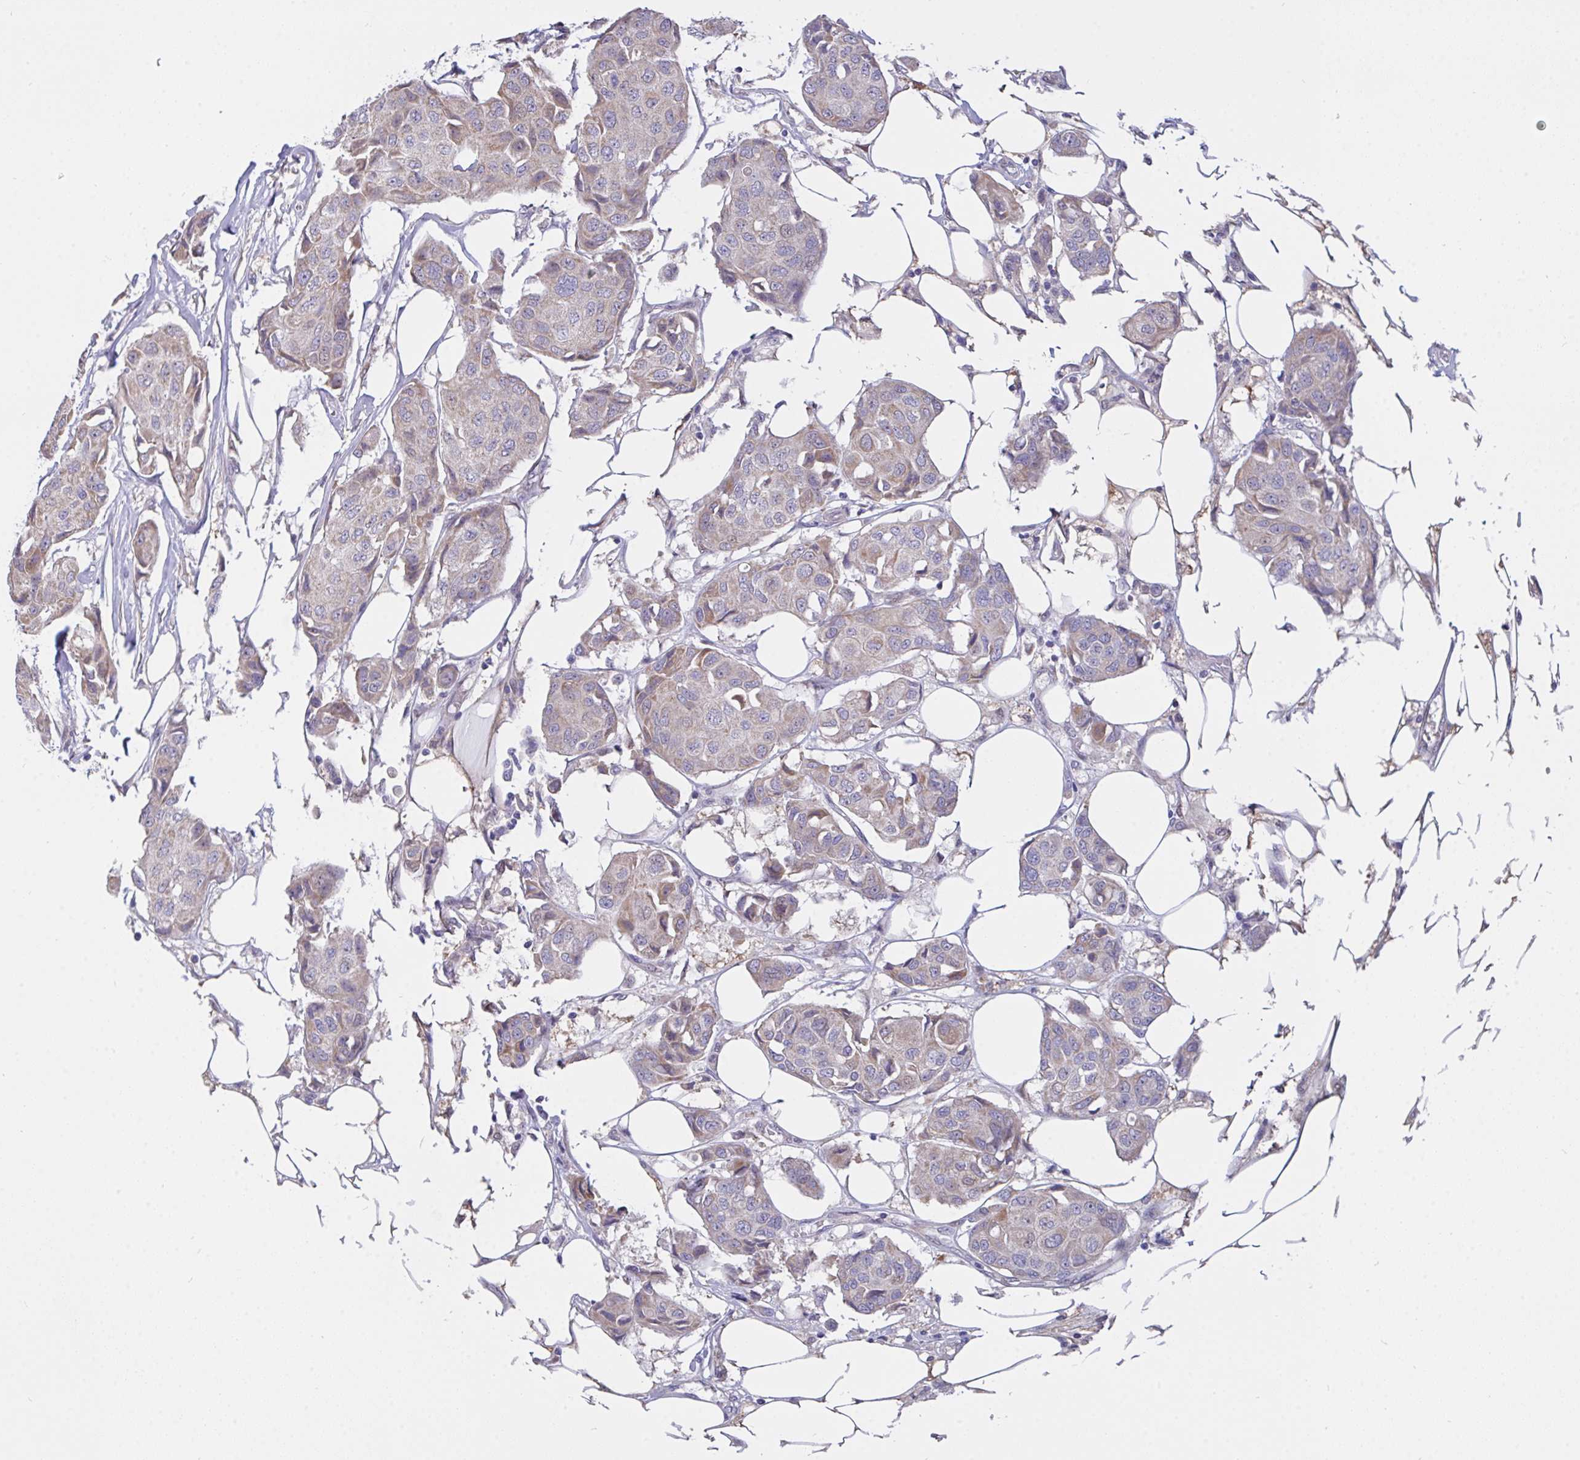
{"staining": {"intensity": "weak", "quantity": "<25%", "location": "cytoplasmic/membranous"}, "tissue": "breast cancer", "cell_type": "Tumor cells", "image_type": "cancer", "snomed": [{"axis": "morphology", "description": "Duct carcinoma"}, {"axis": "topography", "description": "Breast"}, {"axis": "topography", "description": "Lymph node"}], "caption": "Immunohistochemical staining of human breast invasive ductal carcinoma shows no significant positivity in tumor cells. Brightfield microscopy of immunohistochemistry stained with DAB (3,3'-diaminobenzidine) (brown) and hematoxylin (blue), captured at high magnification.", "gene": "L3HYPDH", "patient": {"sex": "female", "age": 80}}